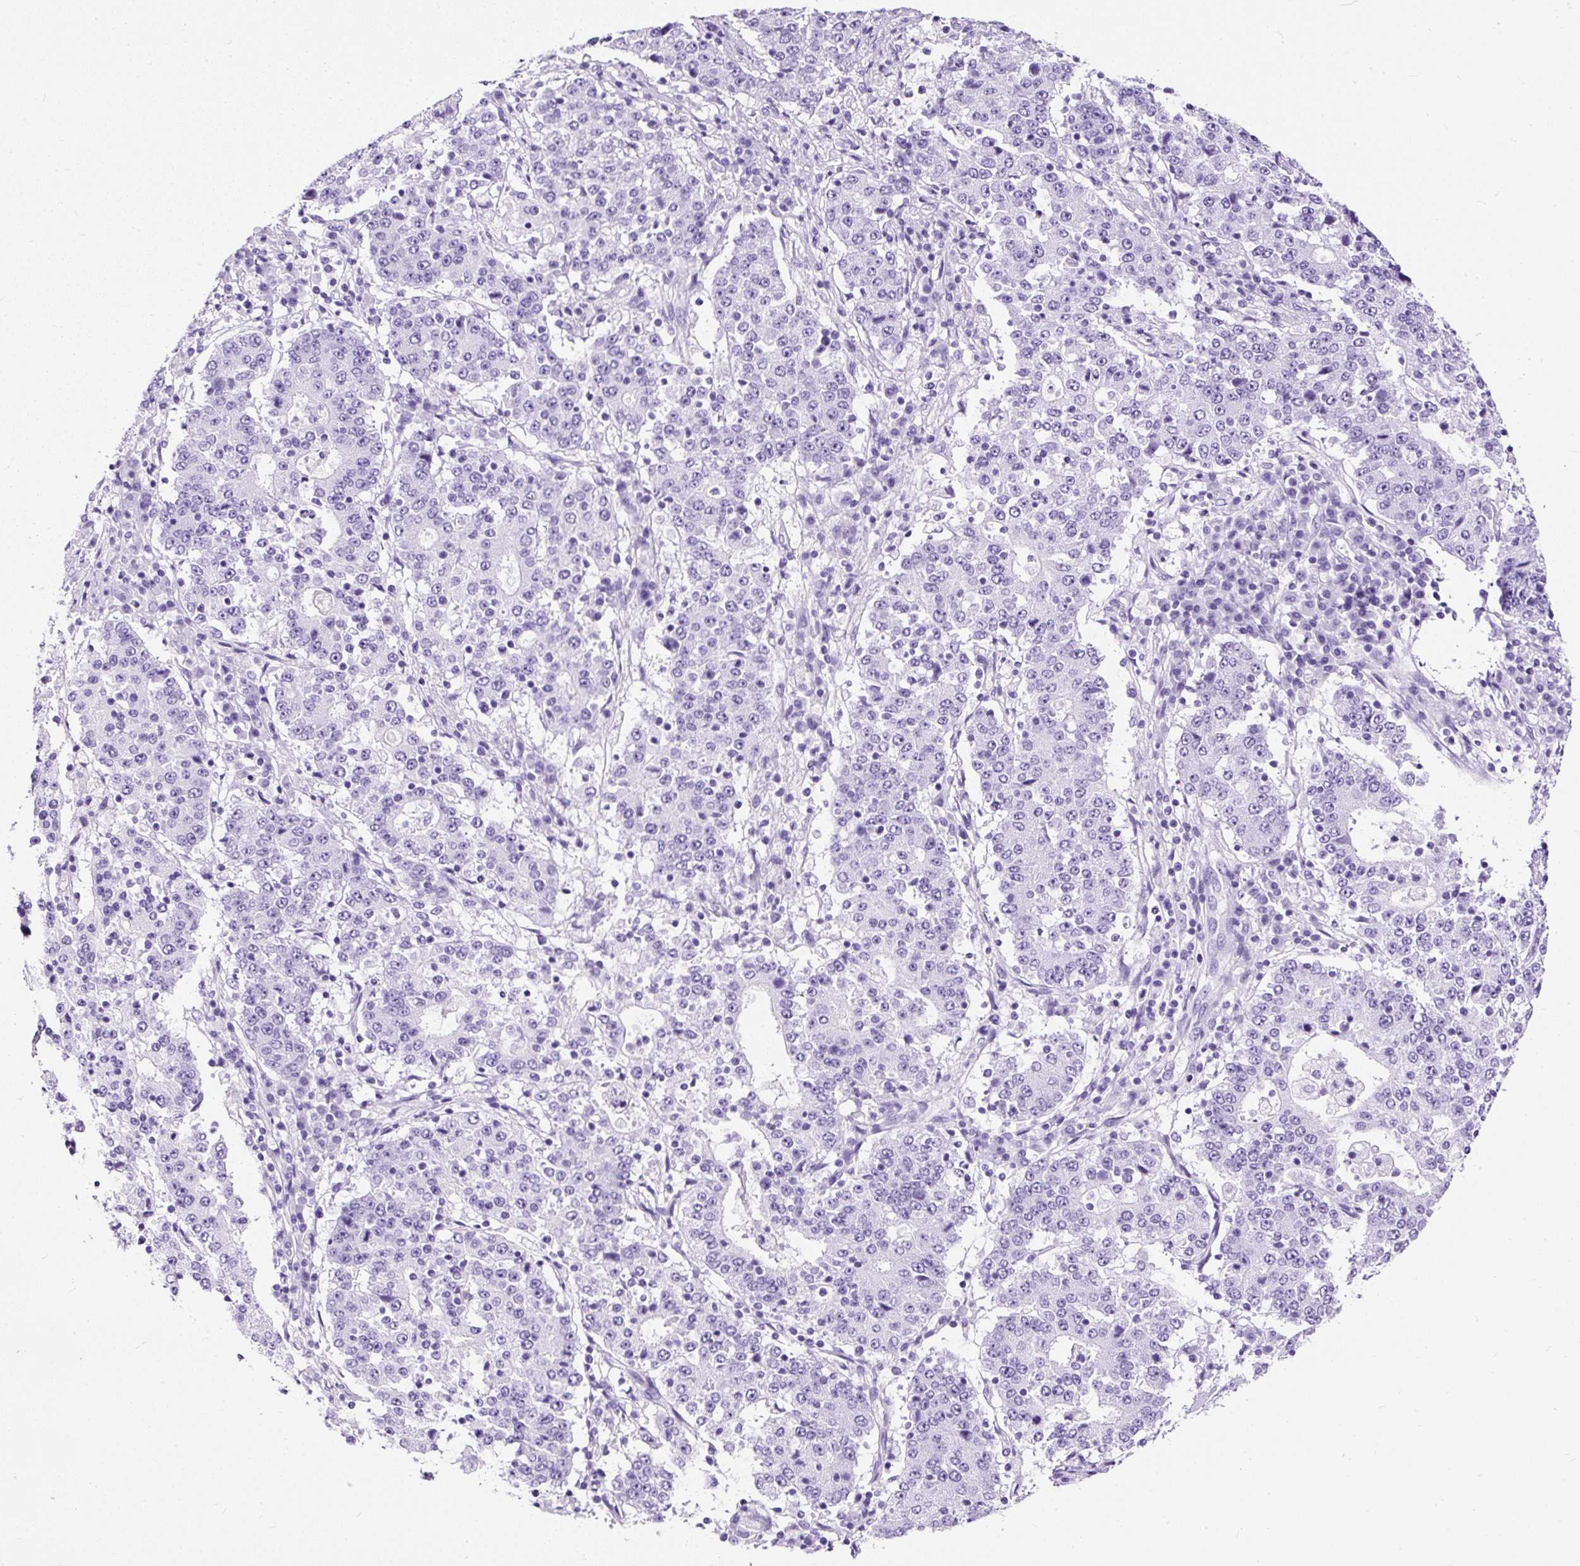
{"staining": {"intensity": "negative", "quantity": "none", "location": "none"}, "tissue": "stomach cancer", "cell_type": "Tumor cells", "image_type": "cancer", "snomed": [{"axis": "morphology", "description": "Adenocarcinoma, NOS"}, {"axis": "topography", "description": "Stomach"}], "caption": "Tumor cells show no significant staining in stomach adenocarcinoma. (Immunohistochemistry, brightfield microscopy, high magnification).", "gene": "NTS", "patient": {"sex": "male", "age": 59}}